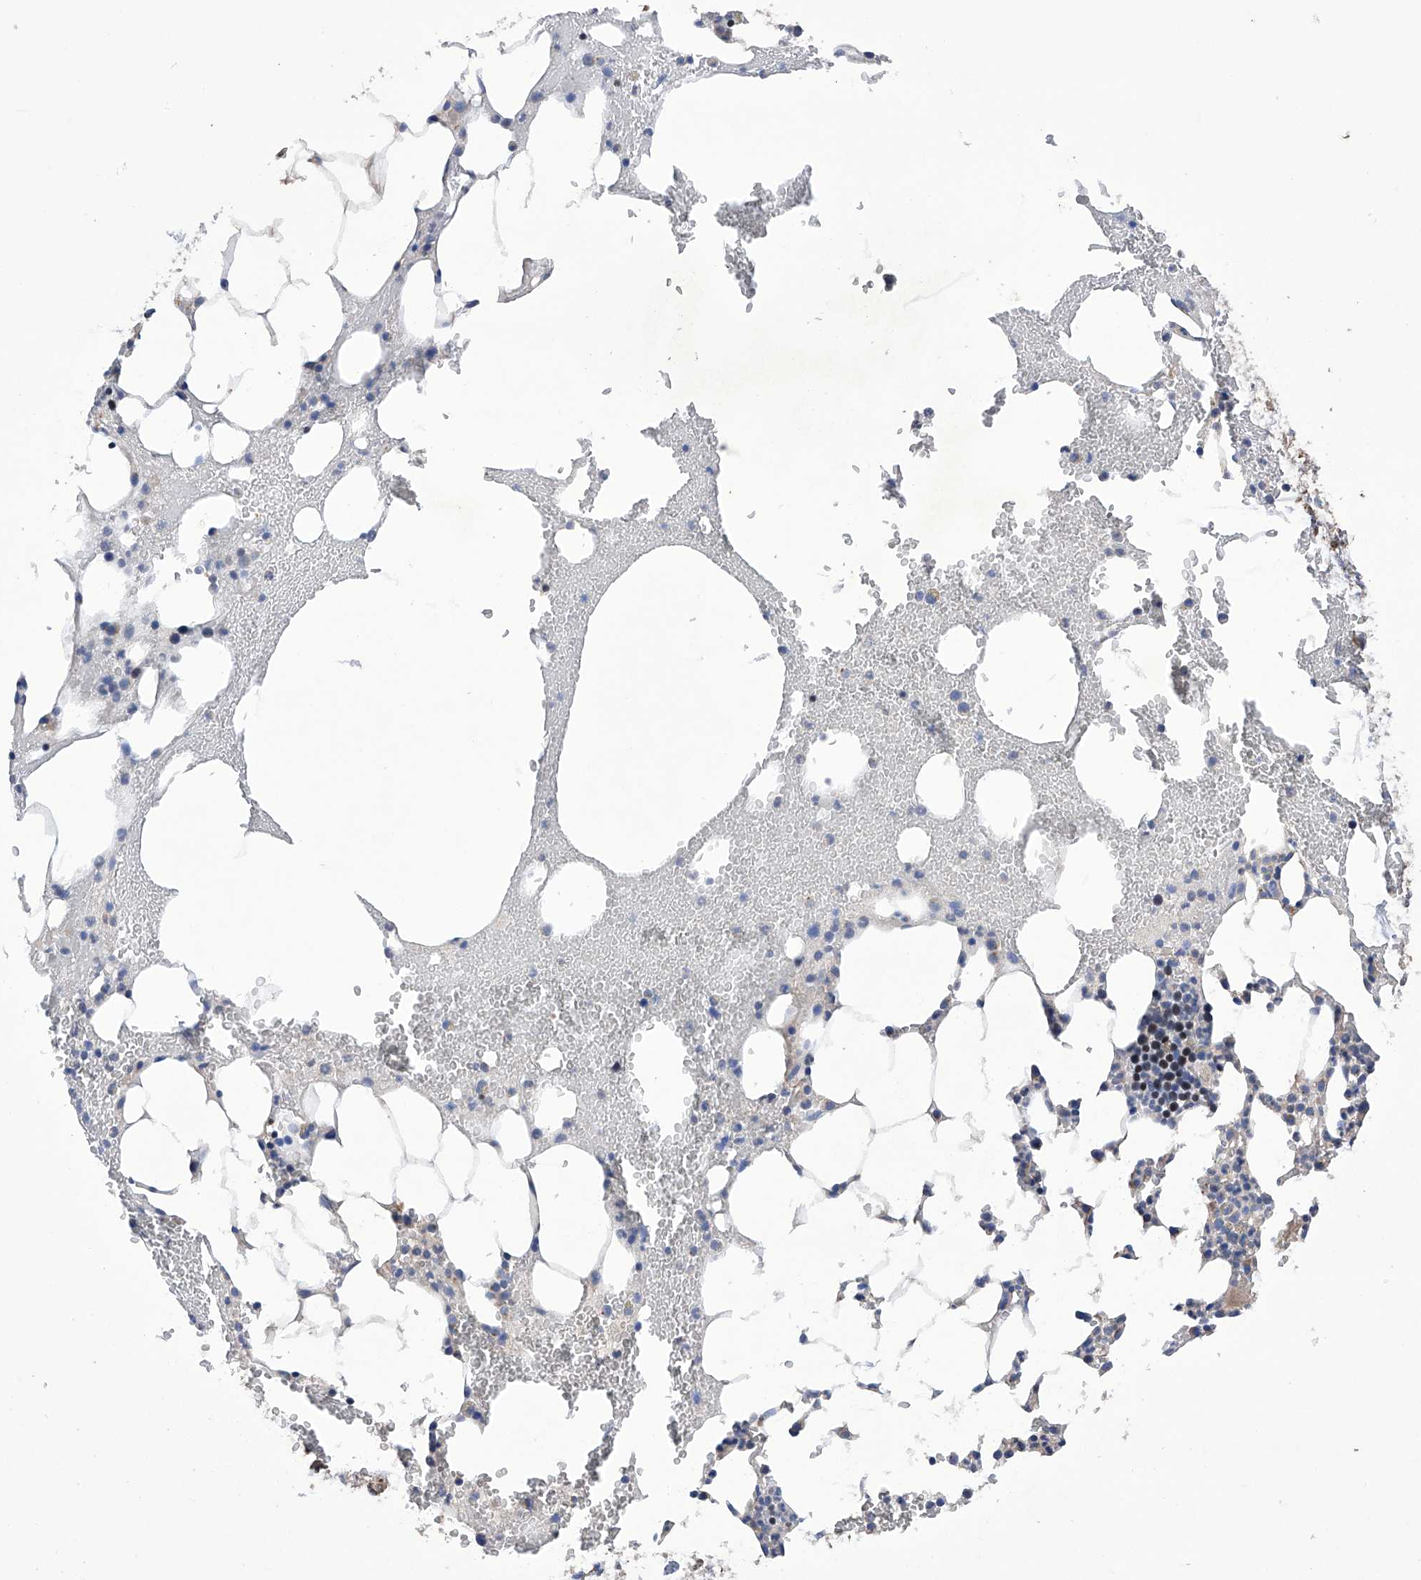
{"staining": {"intensity": "weak", "quantity": "<25%", "location": "cytoplasmic/membranous"}, "tissue": "bone marrow", "cell_type": "Hematopoietic cells", "image_type": "normal", "snomed": [{"axis": "morphology", "description": "Normal tissue, NOS"}, {"axis": "morphology", "description": "Inflammation, NOS"}, {"axis": "topography", "description": "Bone marrow"}], "caption": "DAB (3,3'-diaminobenzidine) immunohistochemical staining of normal human bone marrow exhibits no significant expression in hematopoietic cells. (Immunohistochemistry, brightfield microscopy, high magnification).", "gene": "EFCAB2", "patient": {"sex": "female", "age": 78}}